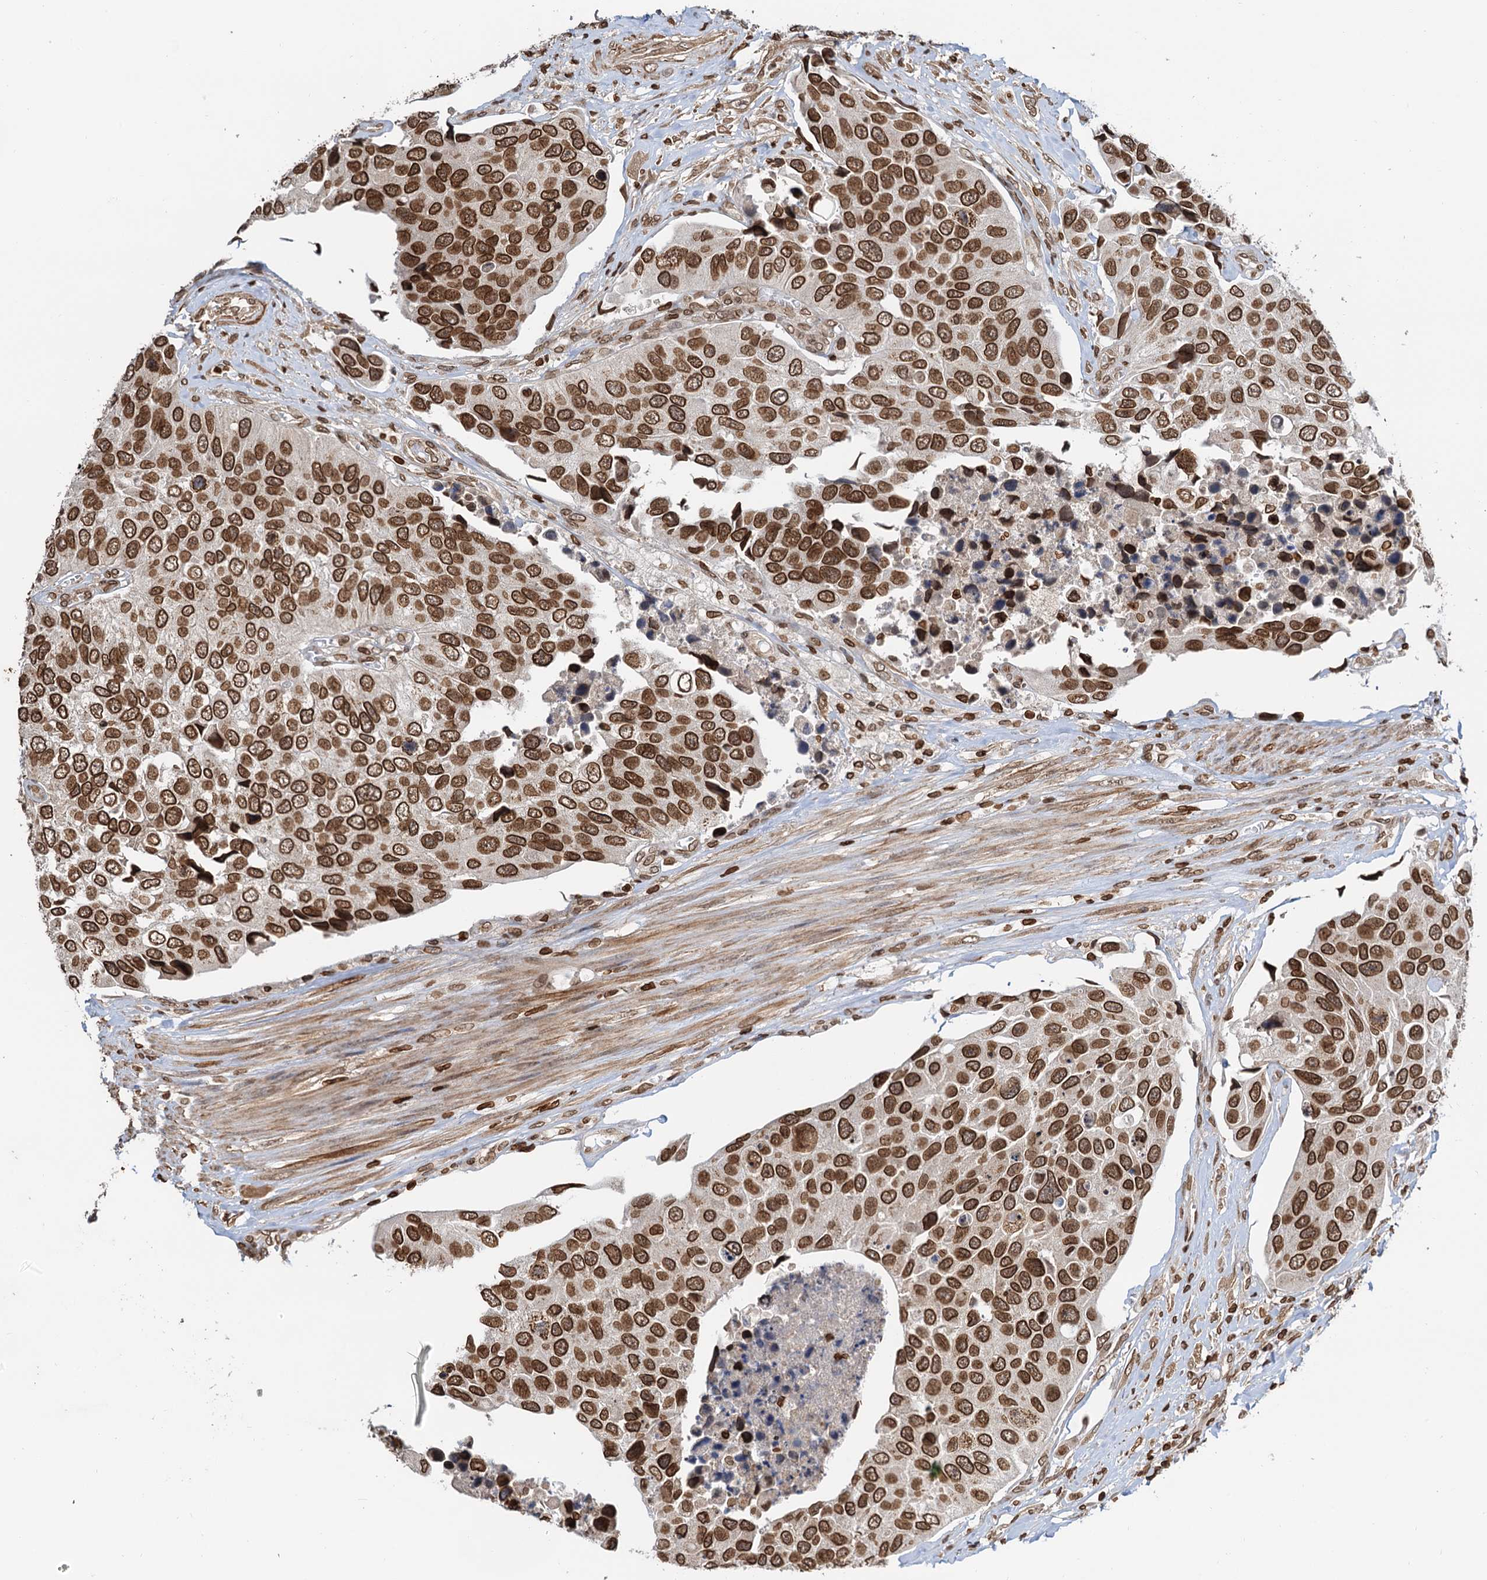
{"staining": {"intensity": "strong", "quantity": ">75%", "location": "nuclear"}, "tissue": "urothelial cancer", "cell_type": "Tumor cells", "image_type": "cancer", "snomed": [{"axis": "morphology", "description": "Urothelial carcinoma, High grade"}, {"axis": "topography", "description": "Urinary bladder"}], "caption": "An image showing strong nuclear staining in about >75% of tumor cells in high-grade urothelial carcinoma, as visualized by brown immunohistochemical staining.", "gene": "ZC3H13", "patient": {"sex": "male", "age": 74}}